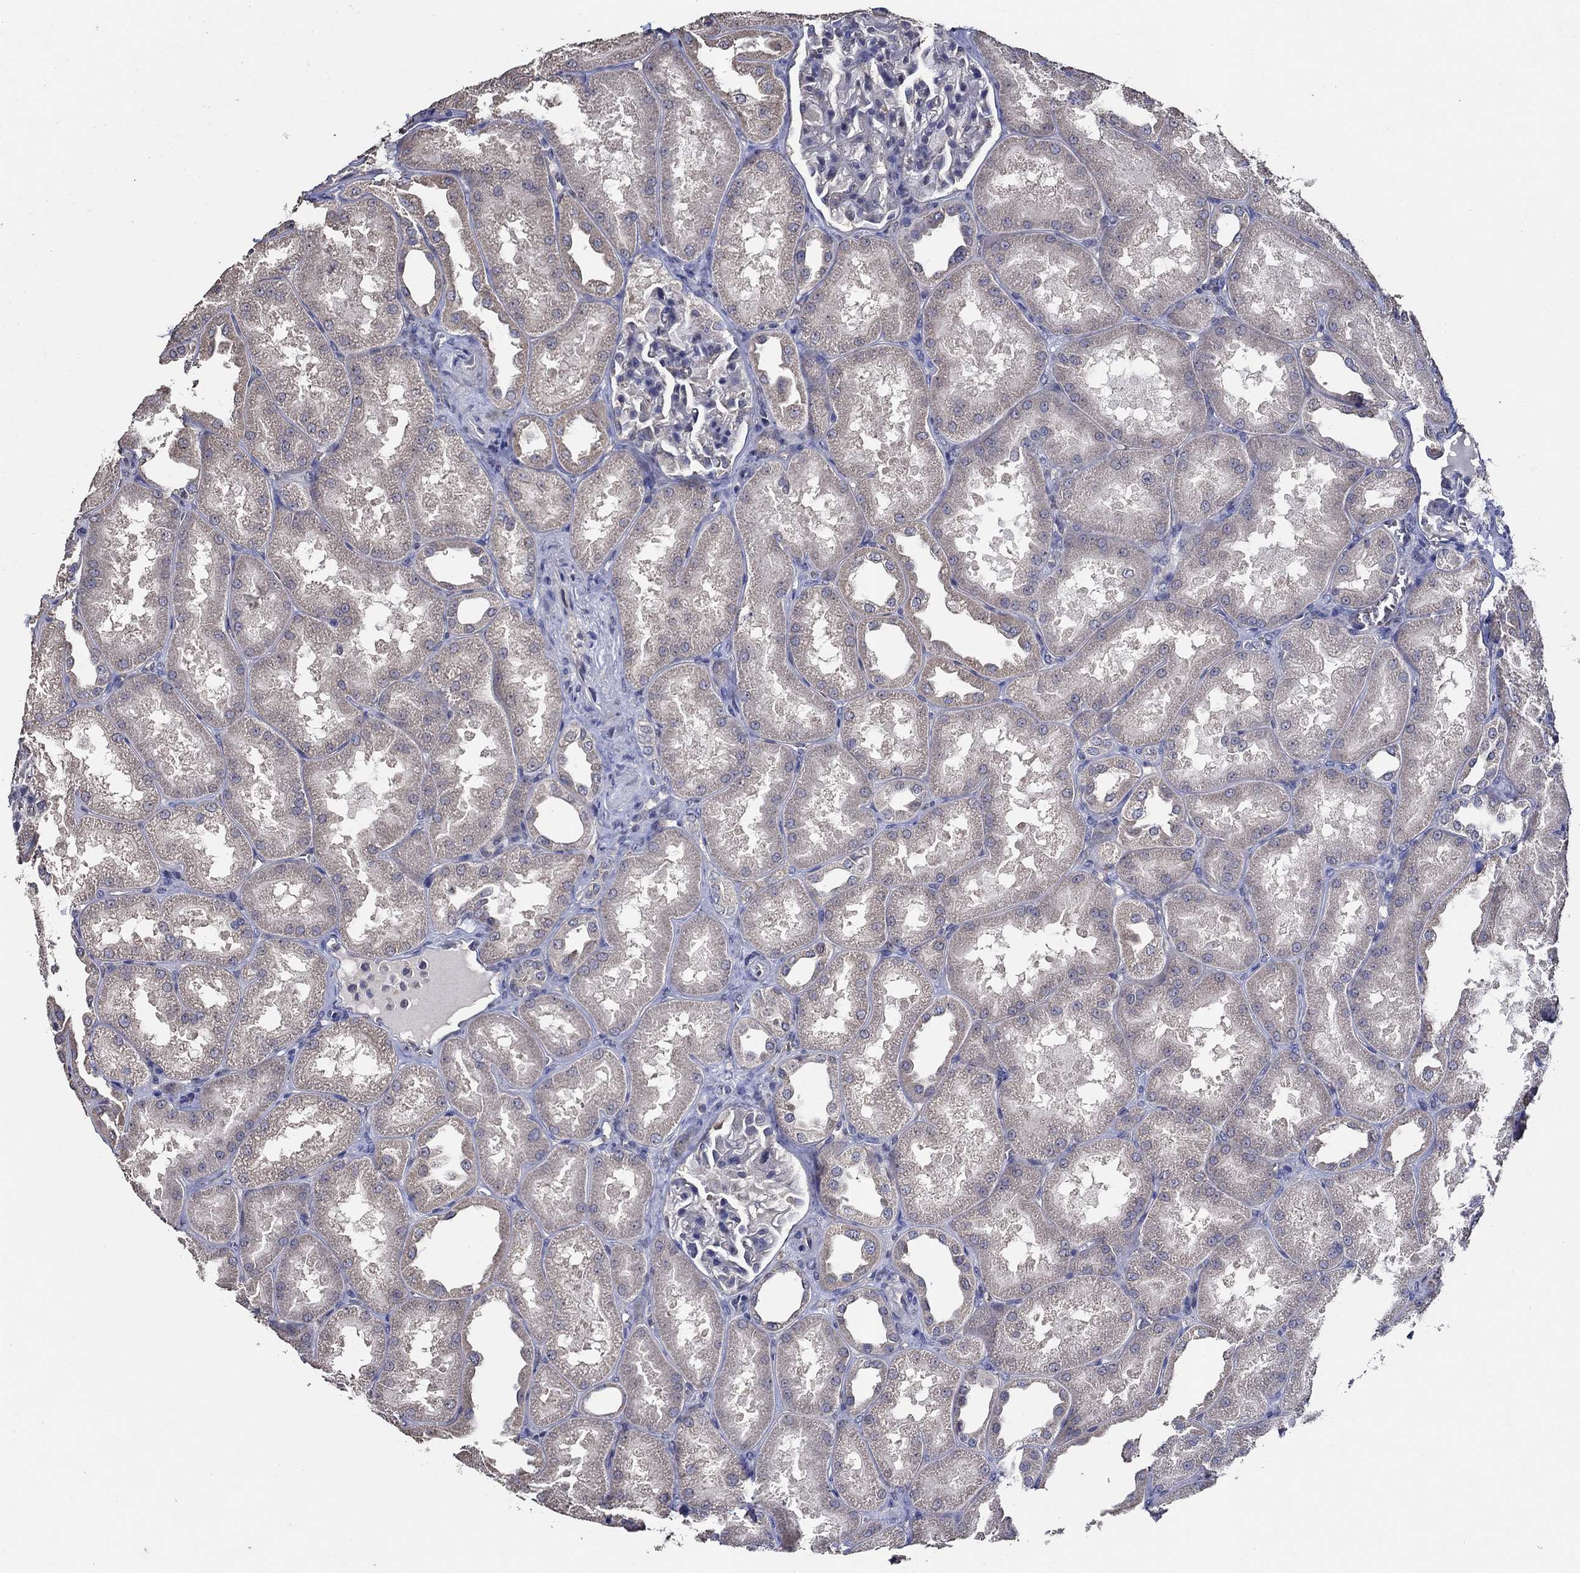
{"staining": {"intensity": "negative", "quantity": "none", "location": "none"}, "tissue": "kidney", "cell_type": "Cells in glomeruli", "image_type": "normal", "snomed": [{"axis": "morphology", "description": "Normal tissue, NOS"}, {"axis": "topography", "description": "Kidney"}], "caption": "Immunohistochemical staining of unremarkable human kidney shows no significant expression in cells in glomeruli.", "gene": "HAP1", "patient": {"sex": "male", "age": 61}}